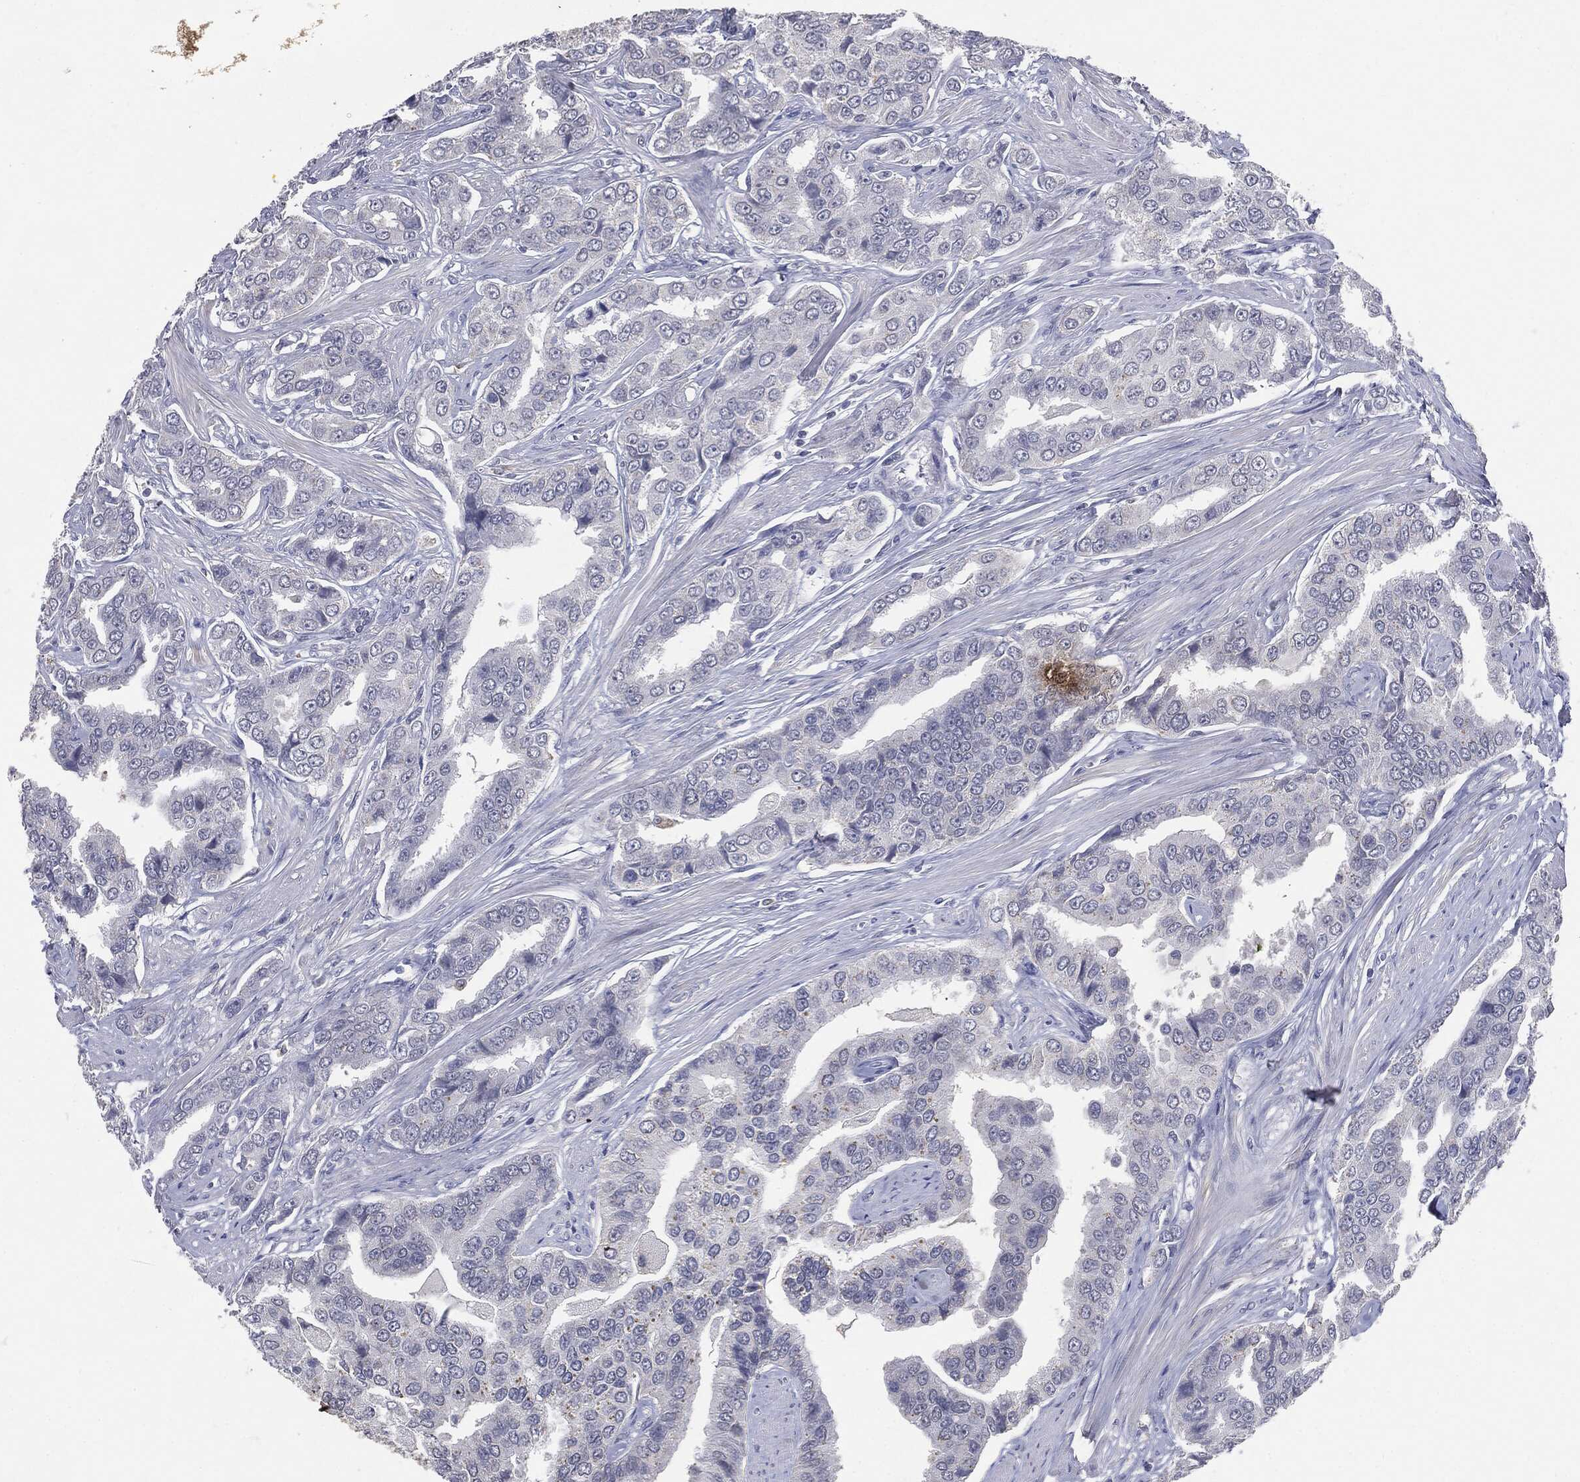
{"staining": {"intensity": "negative", "quantity": "none", "location": "none"}, "tissue": "prostate cancer", "cell_type": "Tumor cells", "image_type": "cancer", "snomed": [{"axis": "morphology", "description": "Adenocarcinoma, NOS"}, {"axis": "topography", "description": "Prostate and seminal vesicle, NOS"}, {"axis": "topography", "description": "Prostate"}], "caption": "A micrograph of prostate cancer stained for a protein demonstrates no brown staining in tumor cells.", "gene": "SLC2A2", "patient": {"sex": "male", "age": 69}}